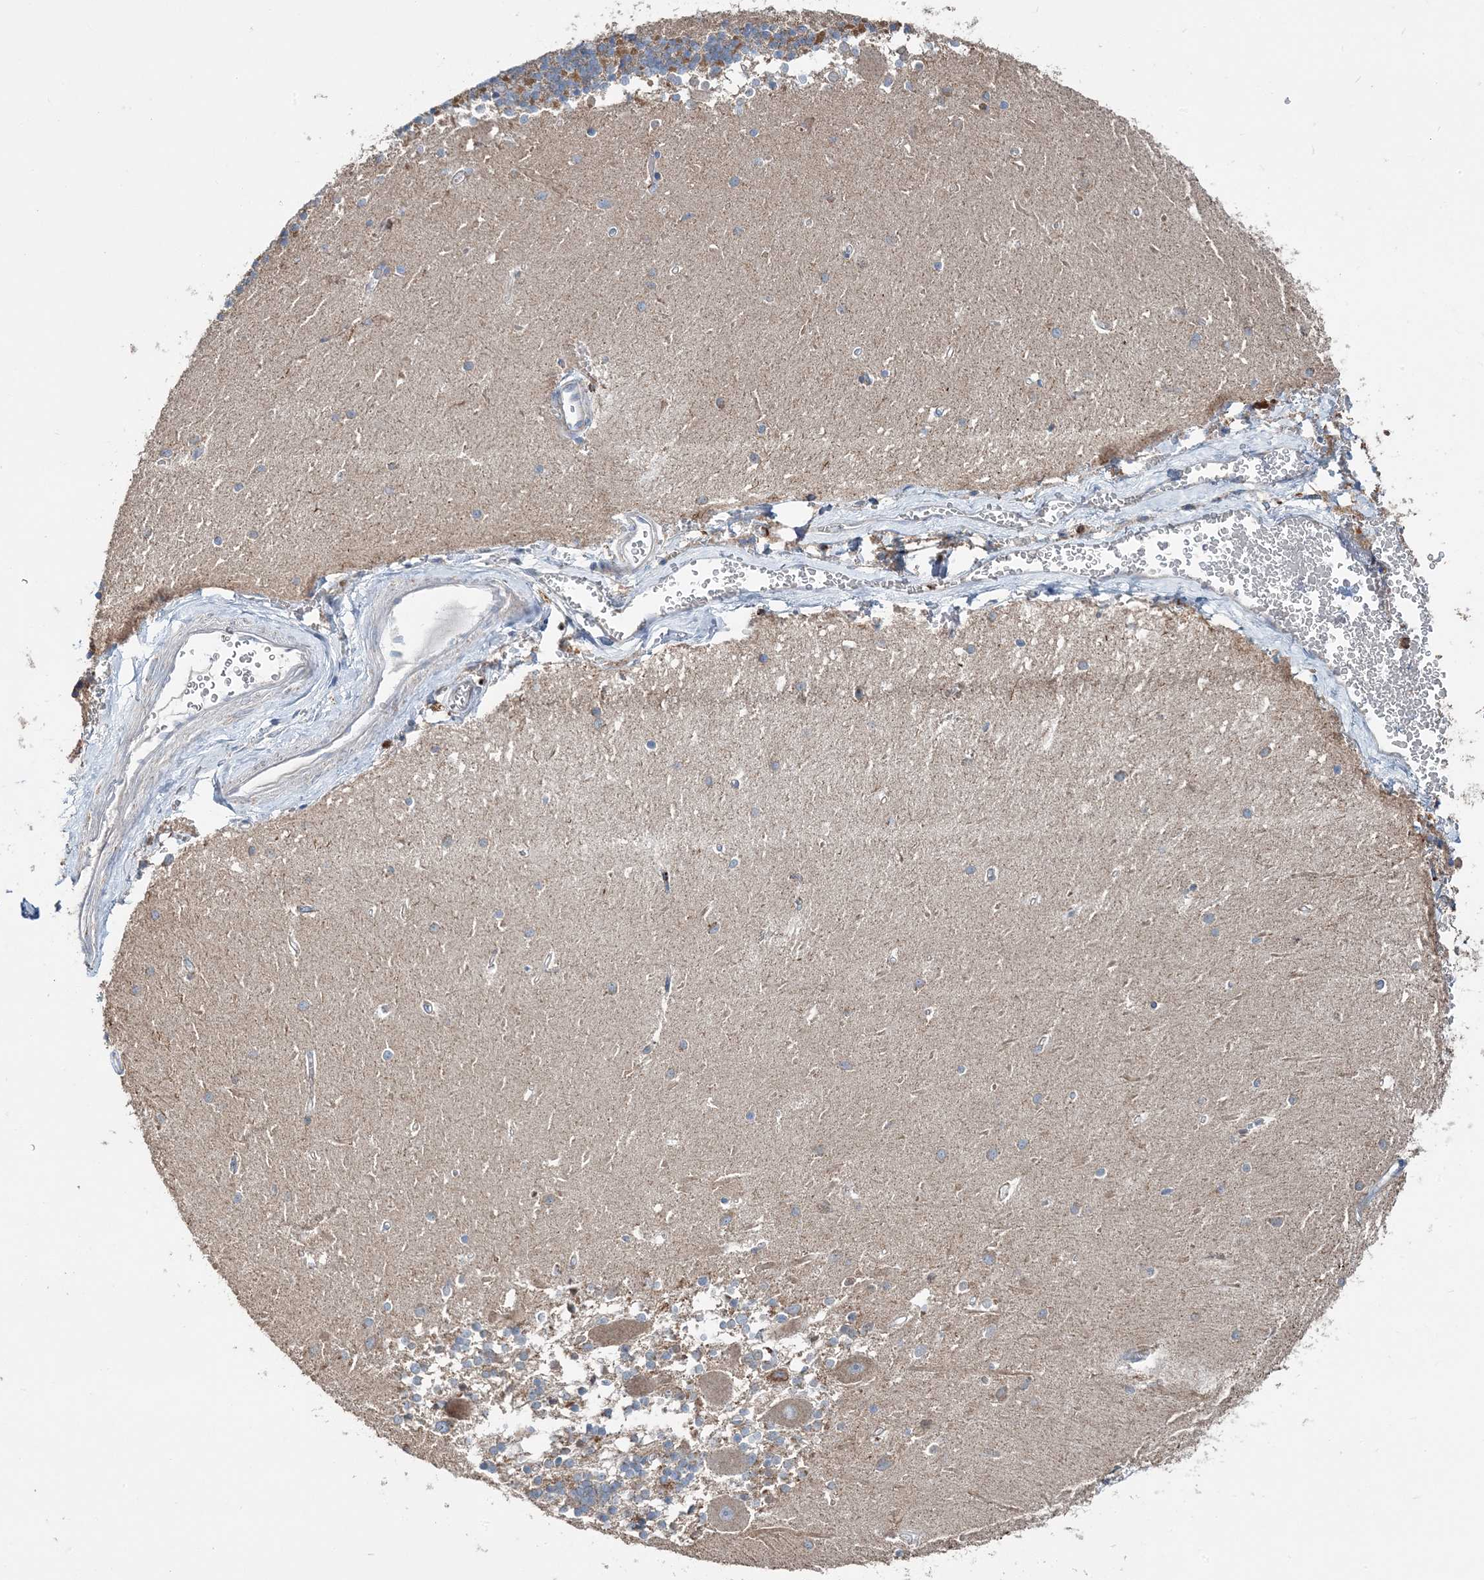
{"staining": {"intensity": "moderate", "quantity": "25%-75%", "location": "cytoplasmic/membranous"}, "tissue": "cerebellum", "cell_type": "Cells in granular layer", "image_type": "normal", "snomed": [{"axis": "morphology", "description": "Normal tissue, NOS"}, {"axis": "topography", "description": "Cerebellum"}], "caption": "Protein expression analysis of unremarkable human cerebellum reveals moderate cytoplasmic/membranous expression in about 25%-75% of cells in granular layer. The staining is performed using DAB brown chromogen to label protein expression. The nuclei are counter-stained blue using hematoxylin.", "gene": "TMLHE", "patient": {"sex": "male", "age": 37}}